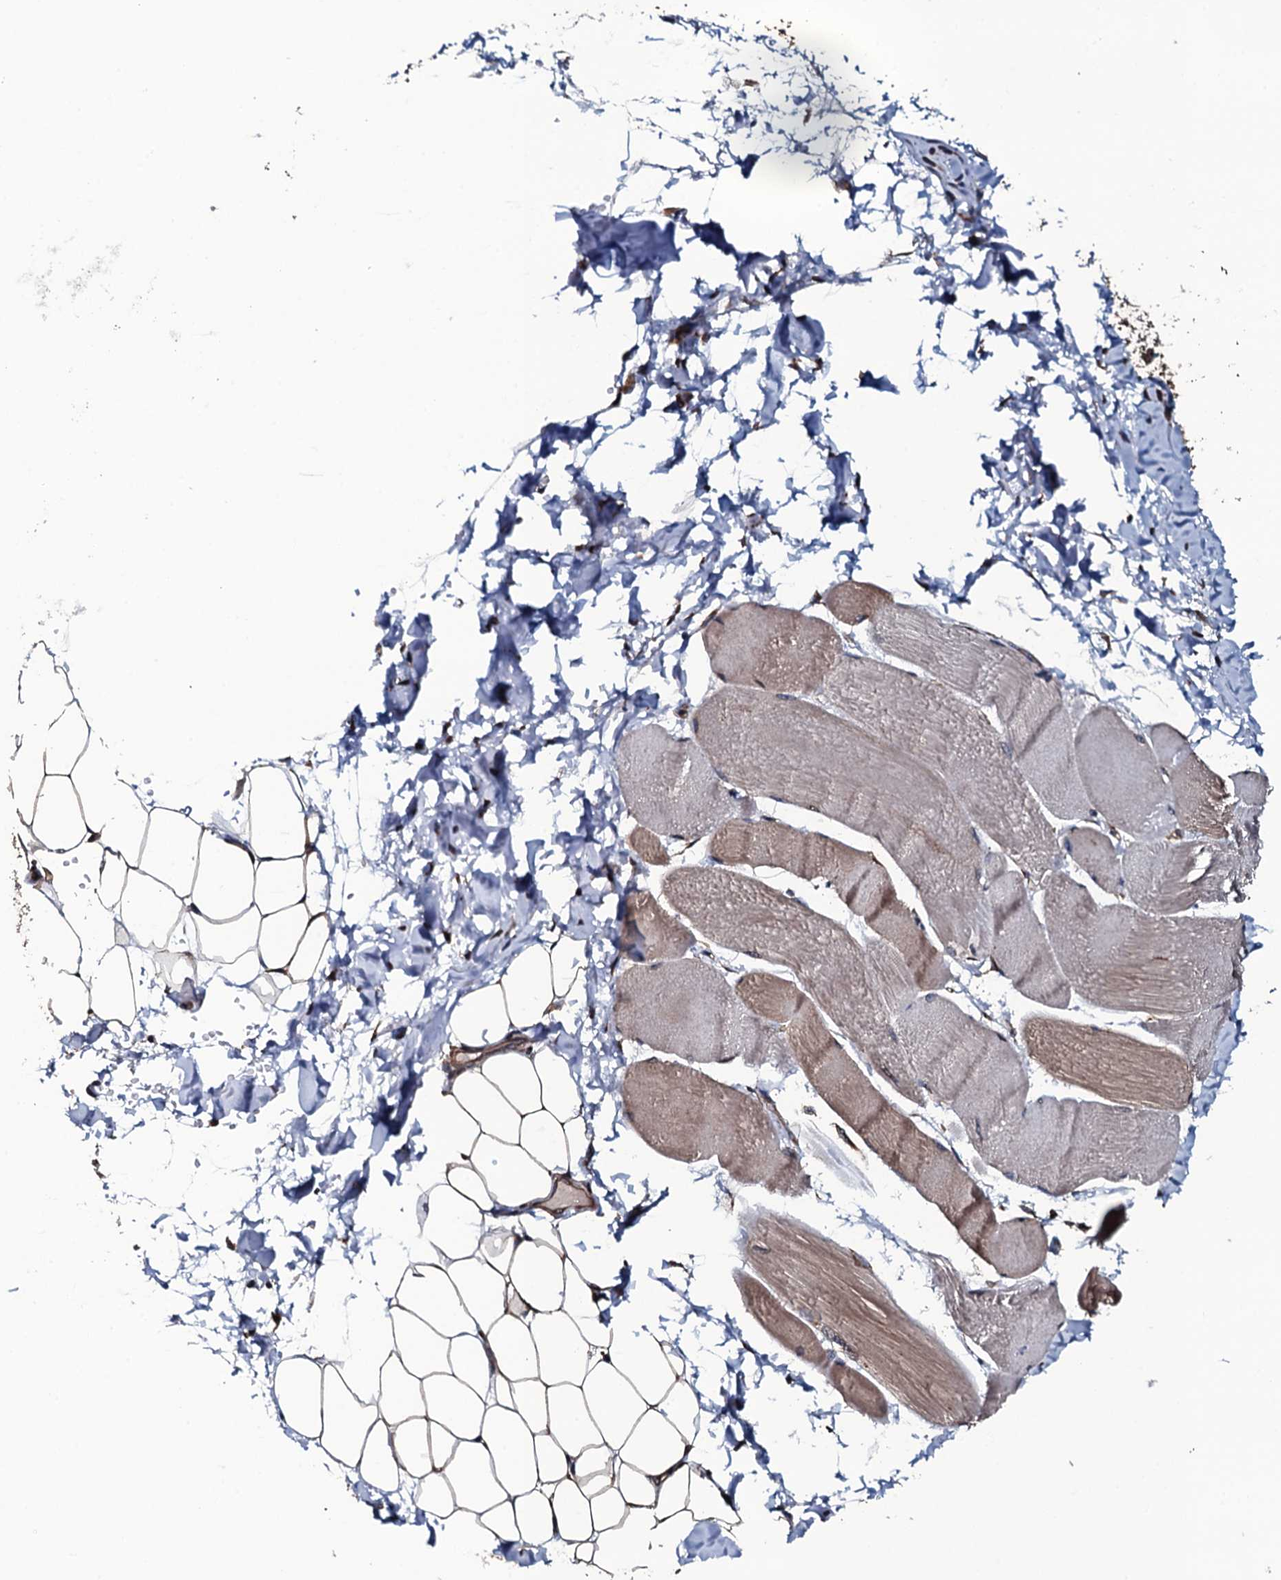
{"staining": {"intensity": "moderate", "quantity": "25%-75%", "location": "cytoplasmic/membranous"}, "tissue": "skeletal muscle", "cell_type": "Myocytes", "image_type": "normal", "snomed": [{"axis": "morphology", "description": "Normal tissue, NOS"}, {"axis": "morphology", "description": "Basal cell carcinoma"}, {"axis": "topography", "description": "Skeletal muscle"}], "caption": "An IHC histopathology image of benign tissue is shown. Protein staining in brown highlights moderate cytoplasmic/membranous positivity in skeletal muscle within myocytes.", "gene": "RAB12", "patient": {"sex": "female", "age": 64}}